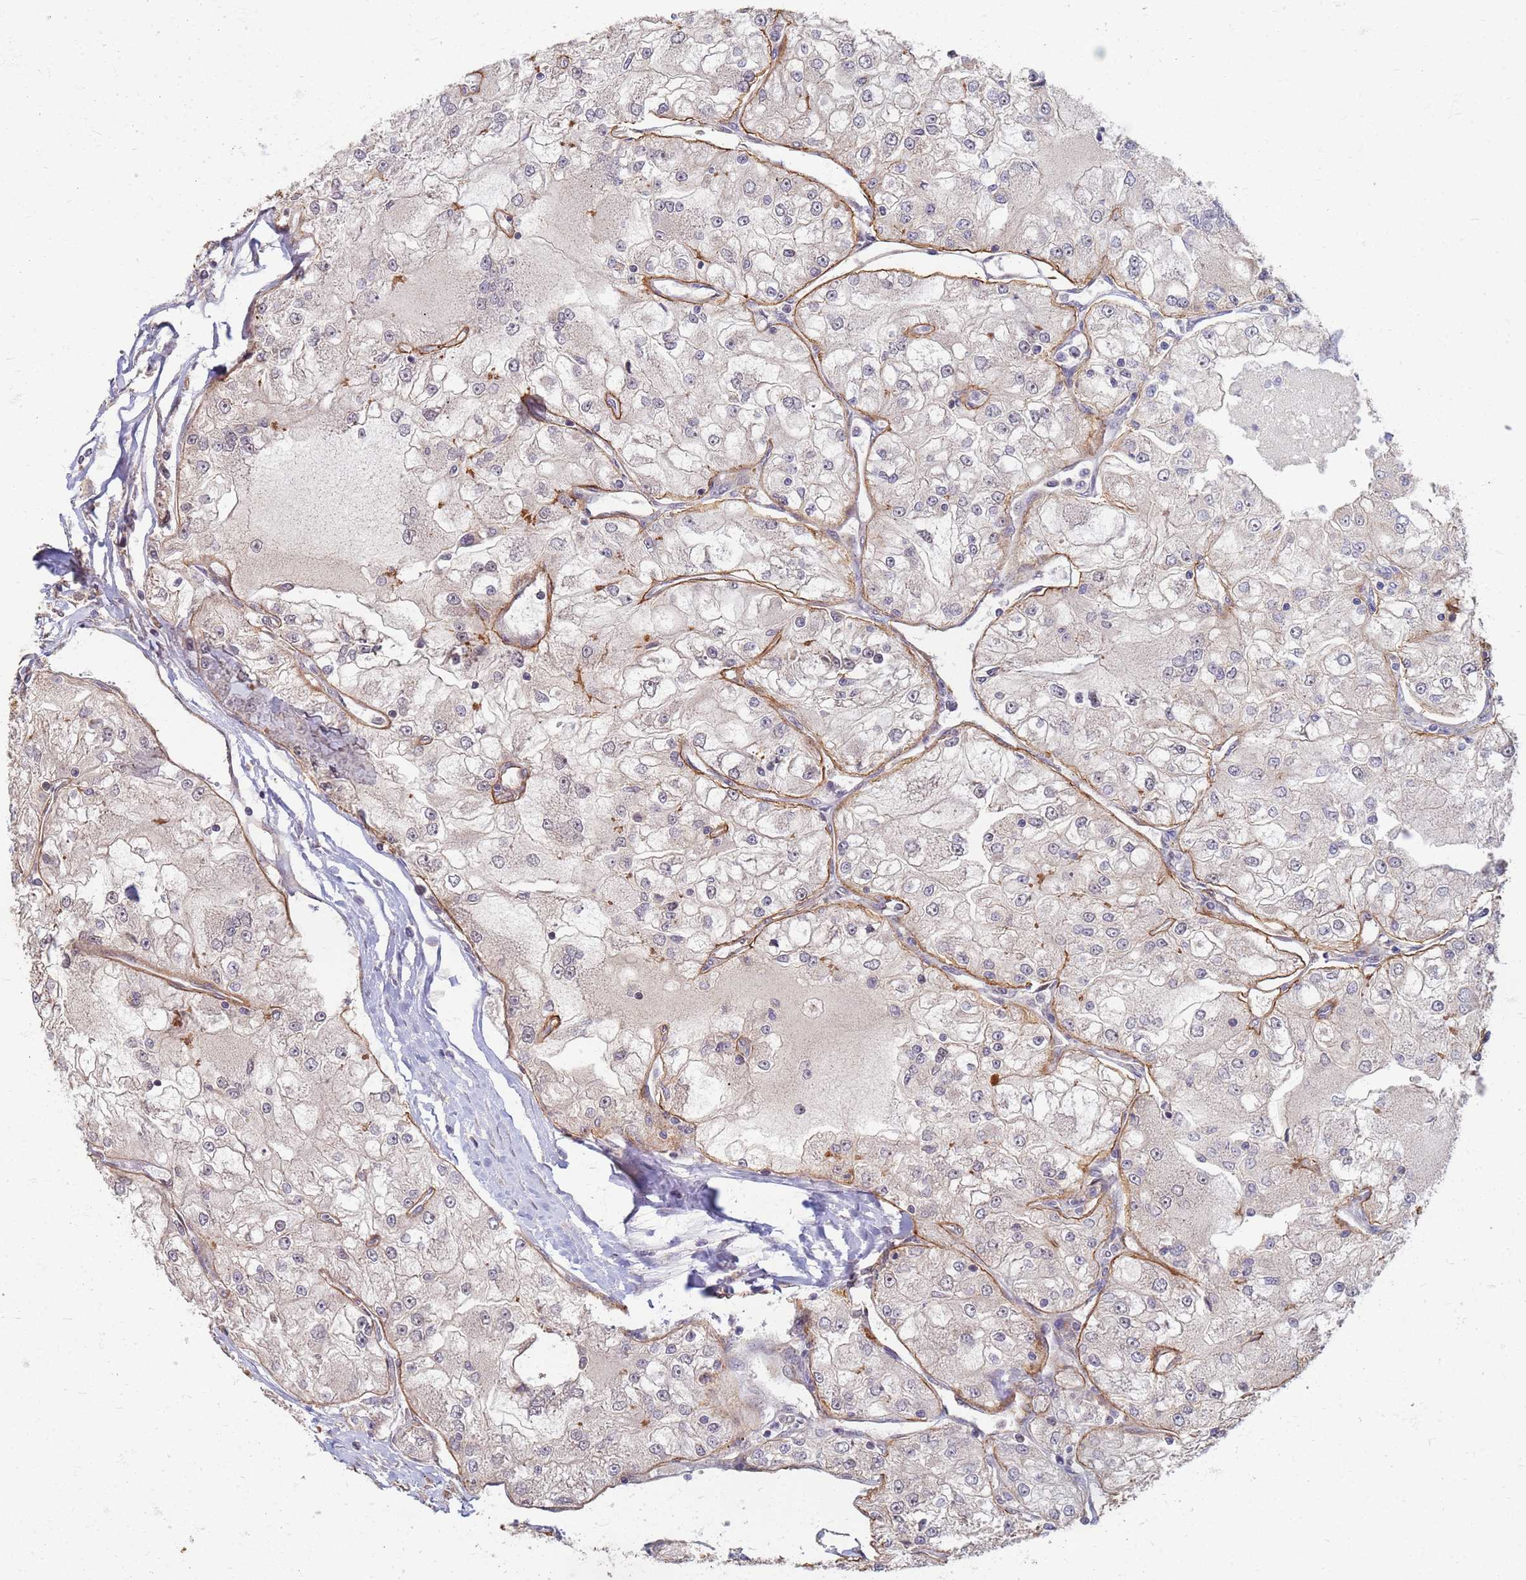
{"staining": {"intensity": "negative", "quantity": "none", "location": "none"}, "tissue": "renal cancer", "cell_type": "Tumor cells", "image_type": "cancer", "snomed": [{"axis": "morphology", "description": "Adenocarcinoma, NOS"}, {"axis": "topography", "description": "Kidney"}], "caption": "There is no significant positivity in tumor cells of renal cancer (adenocarcinoma).", "gene": "ITGB4", "patient": {"sex": "female", "age": 72}}